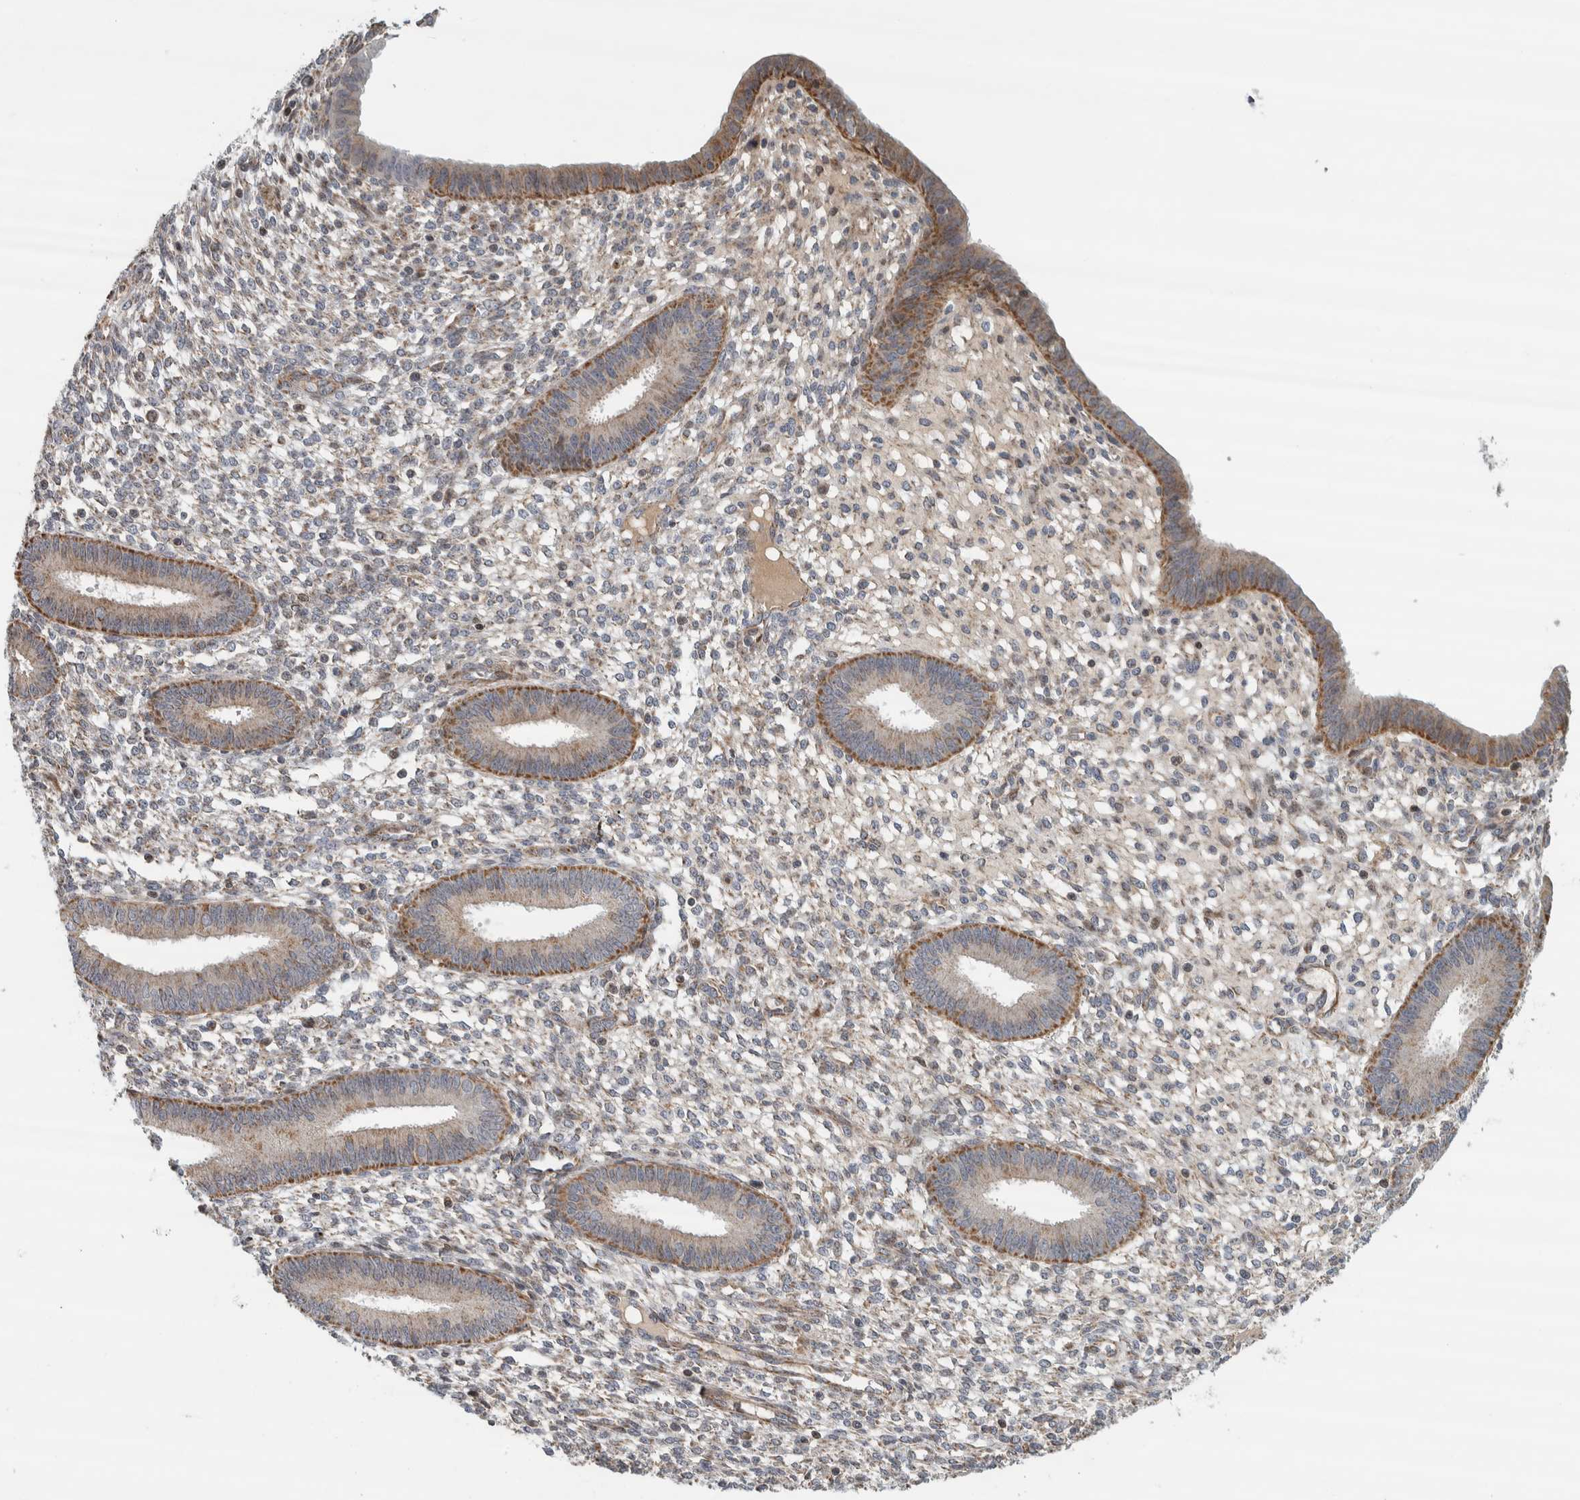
{"staining": {"intensity": "negative", "quantity": "none", "location": "none"}, "tissue": "endometrium", "cell_type": "Cells in endometrial stroma", "image_type": "normal", "snomed": [{"axis": "morphology", "description": "Normal tissue, NOS"}, {"axis": "topography", "description": "Endometrium"}], "caption": "Cells in endometrial stroma show no significant protein expression in normal endometrium. (DAB (3,3'-diaminobenzidine) immunohistochemistry (IHC) visualized using brightfield microscopy, high magnification).", "gene": "AFP", "patient": {"sex": "female", "age": 46}}